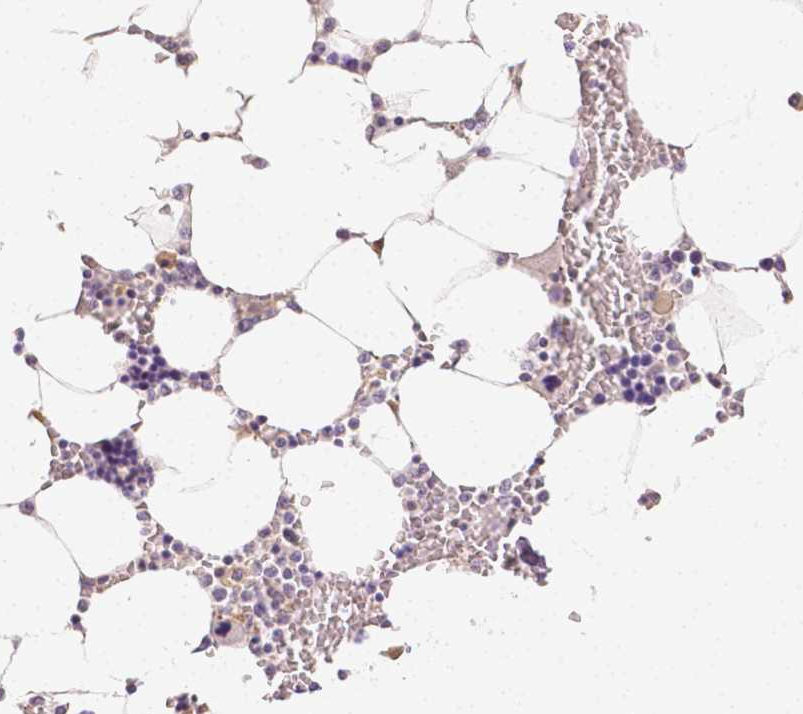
{"staining": {"intensity": "moderate", "quantity": "<25%", "location": "cytoplasmic/membranous"}, "tissue": "bone marrow", "cell_type": "Hematopoietic cells", "image_type": "normal", "snomed": [{"axis": "morphology", "description": "Normal tissue, NOS"}, {"axis": "topography", "description": "Bone marrow"}], "caption": "Immunohistochemistry (DAB (3,3'-diaminobenzidine)) staining of normal bone marrow exhibits moderate cytoplasmic/membranous protein staining in about <25% of hematopoietic cells.", "gene": "TGM1", "patient": {"sex": "male", "age": 64}}